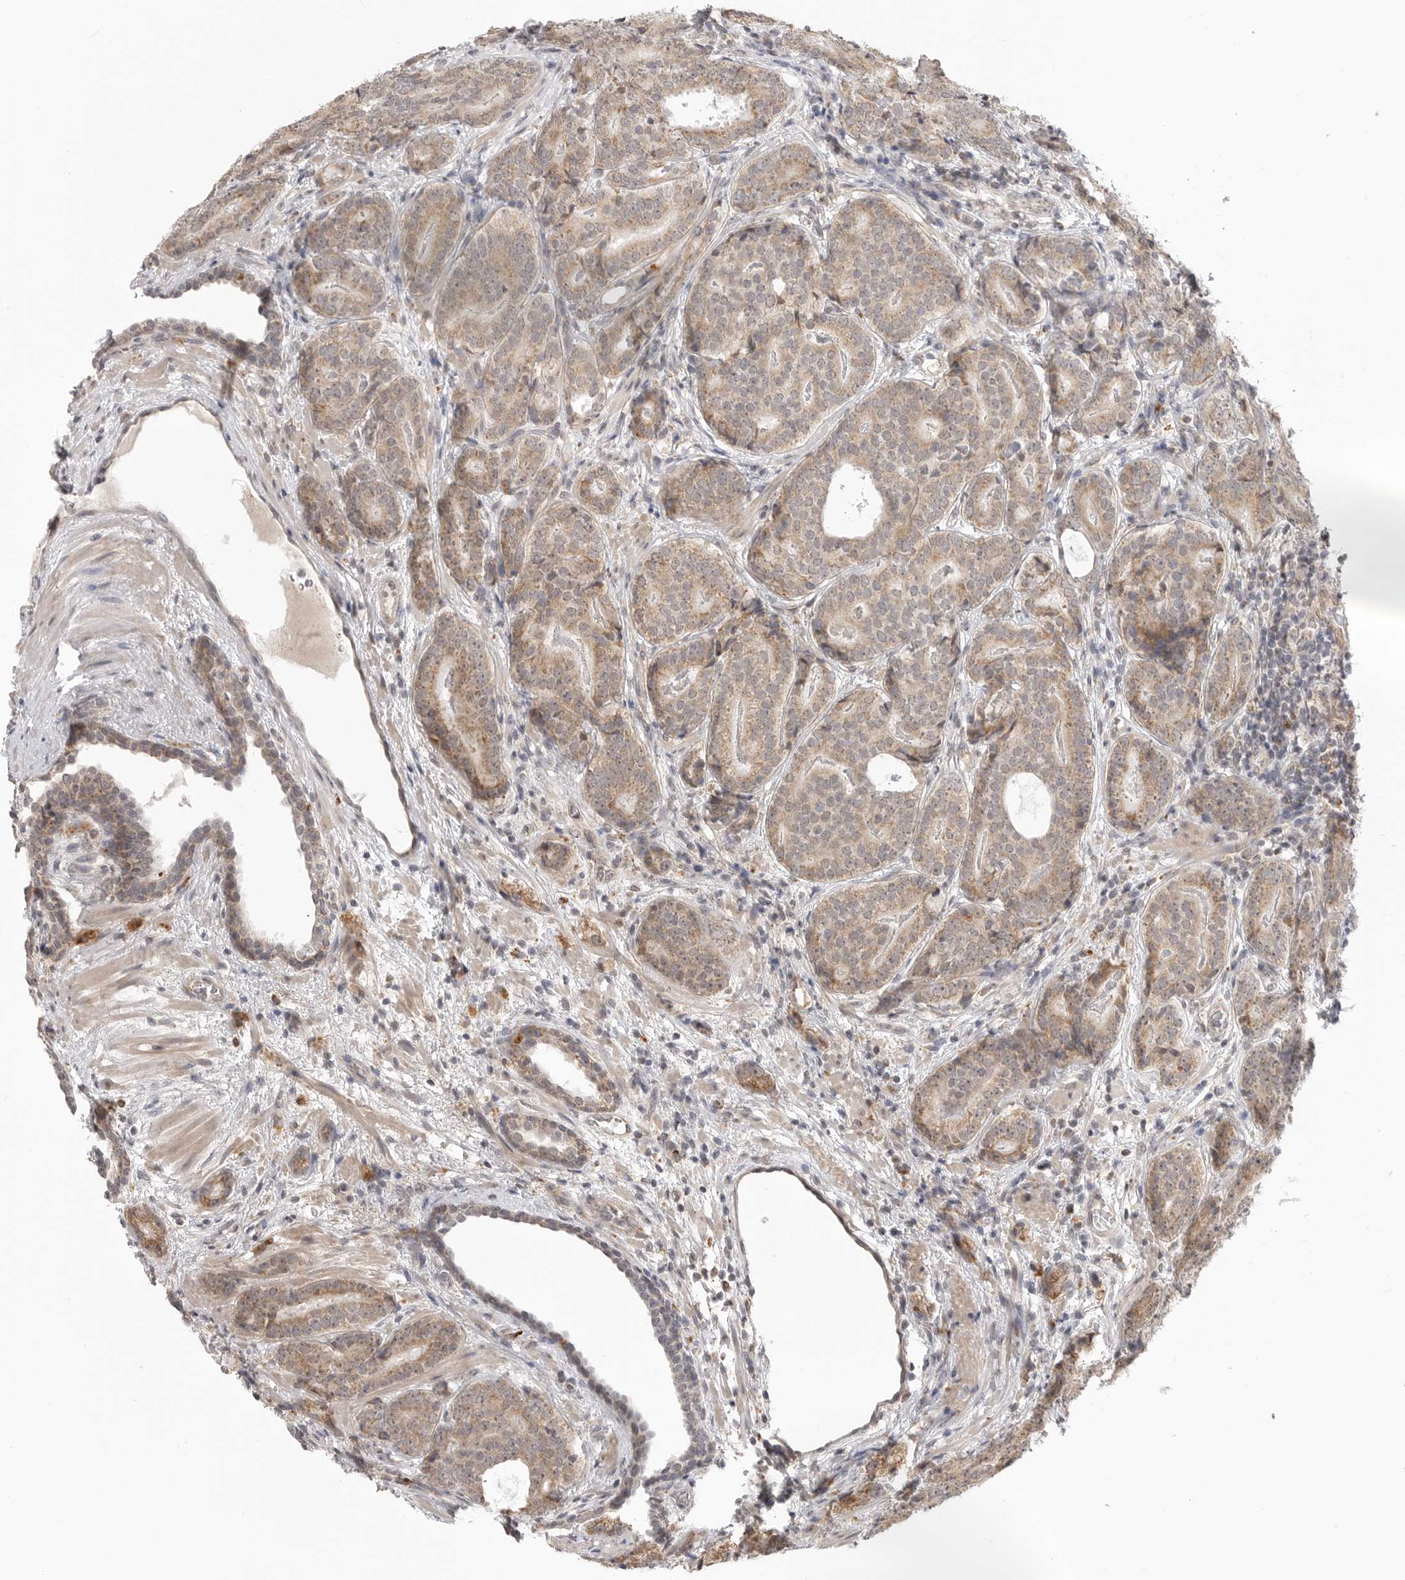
{"staining": {"intensity": "moderate", "quantity": ">75%", "location": "cytoplasmic/membranous"}, "tissue": "prostate cancer", "cell_type": "Tumor cells", "image_type": "cancer", "snomed": [{"axis": "morphology", "description": "Adenocarcinoma, High grade"}, {"axis": "topography", "description": "Prostate"}], "caption": "DAB (3,3'-diaminobenzidine) immunohistochemical staining of prostate cancer shows moderate cytoplasmic/membranous protein staining in about >75% of tumor cells. Using DAB (brown) and hematoxylin (blue) stains, captured at high magnification using brightfield microscopy.", "gene": "KALRN", "patient": {"sex": "male", "age": 56}}